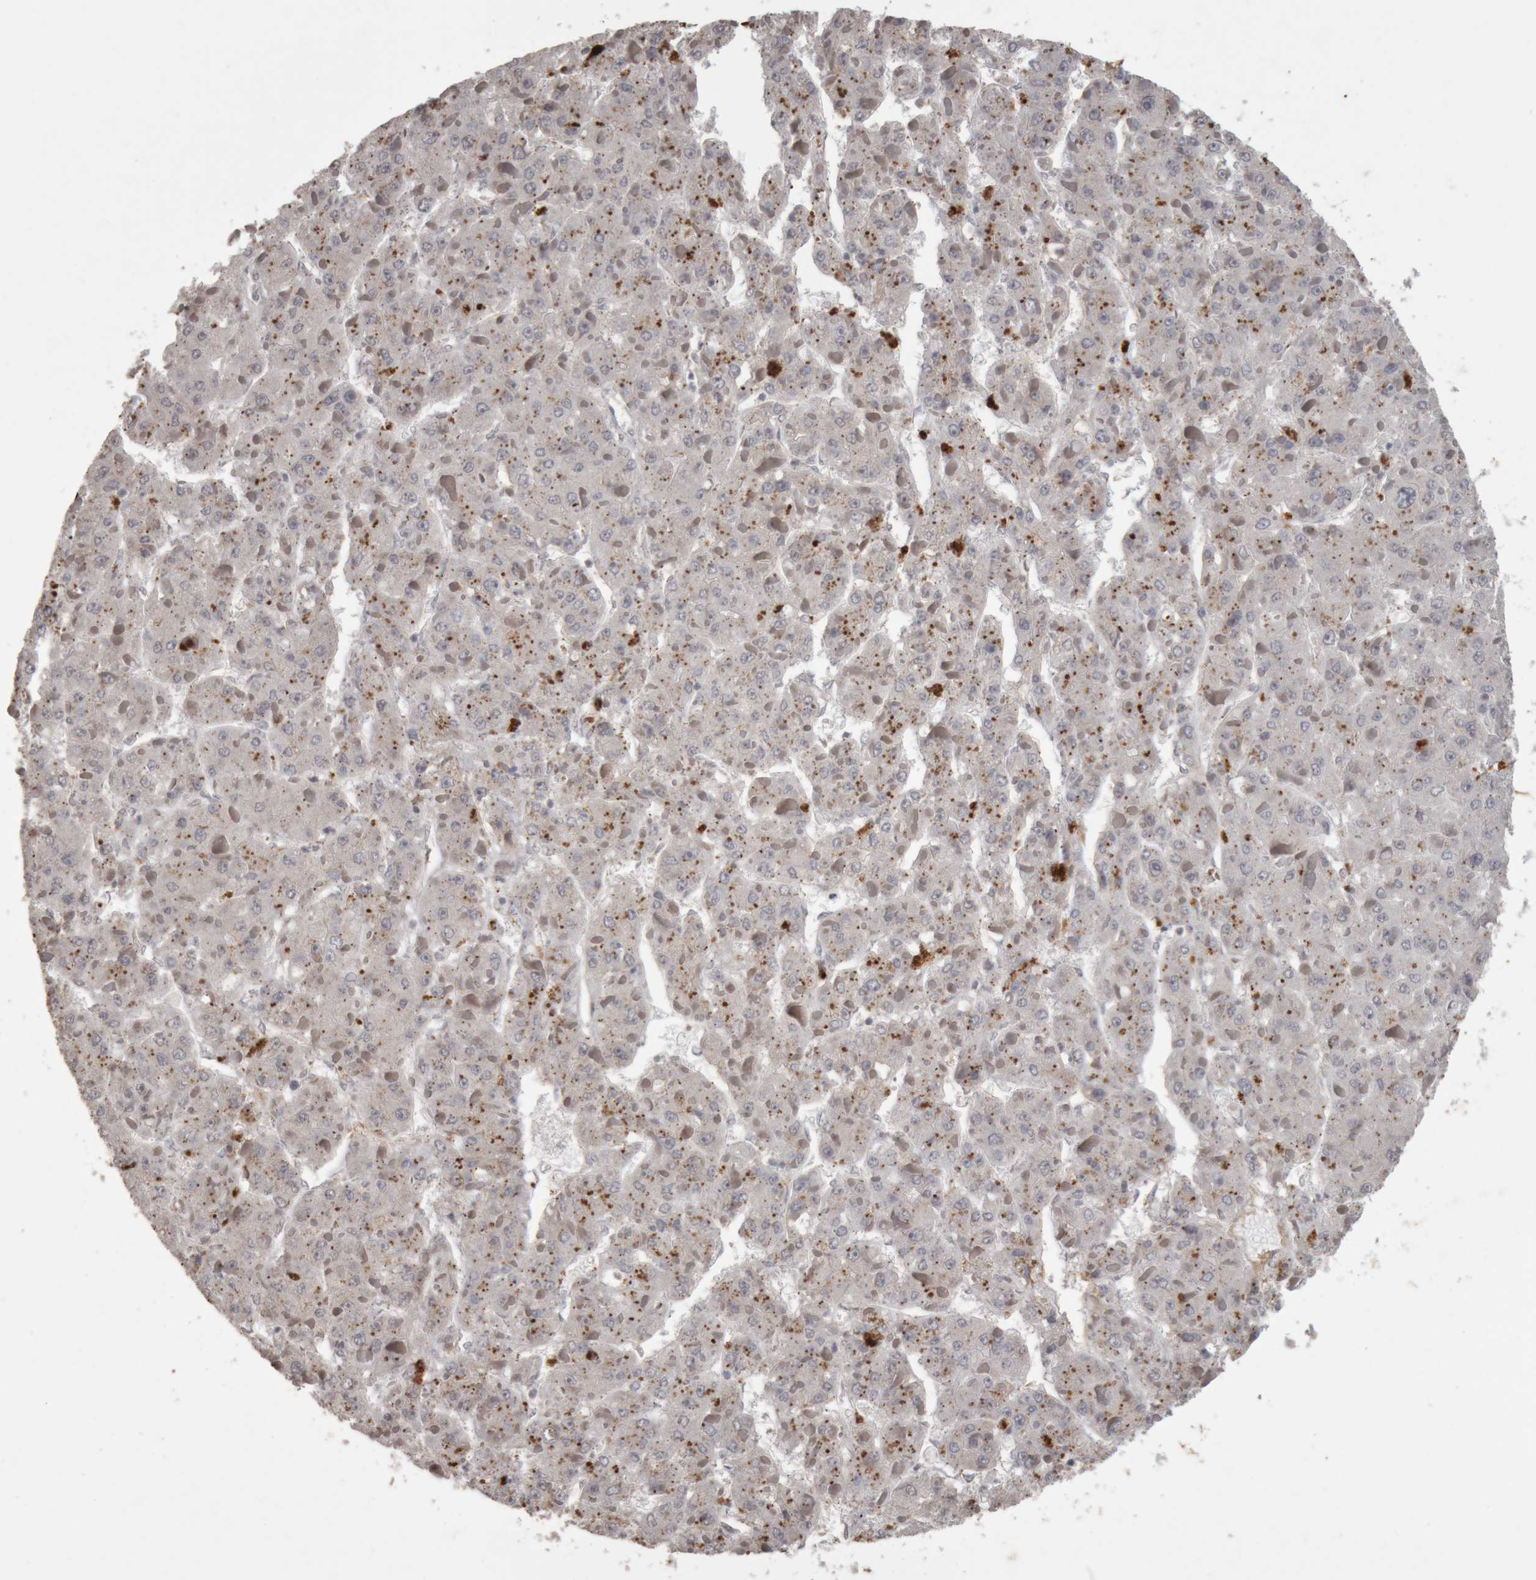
{"staining": {"intensity": "negative", "quantity": "none", "location": "none"}, "tissue": "liver cancer", "cell_type": "Tumor cells", "image_type": "cancer", "snomed": [{"axis": "morphology", "description": "Carcinoma, Hepatocellular, NOS"}, {"axis": "topography", "description": "Liver"}], "caption": "The histopathology image reveals no significant positivity in tumor cells of liver cancer (hepatocellular carcinoma). (Immunohistochemistry, brightfield microscopy, high magnification).", "gene": "MEP1A", "patient": {"sex": "female", "age": 73}}